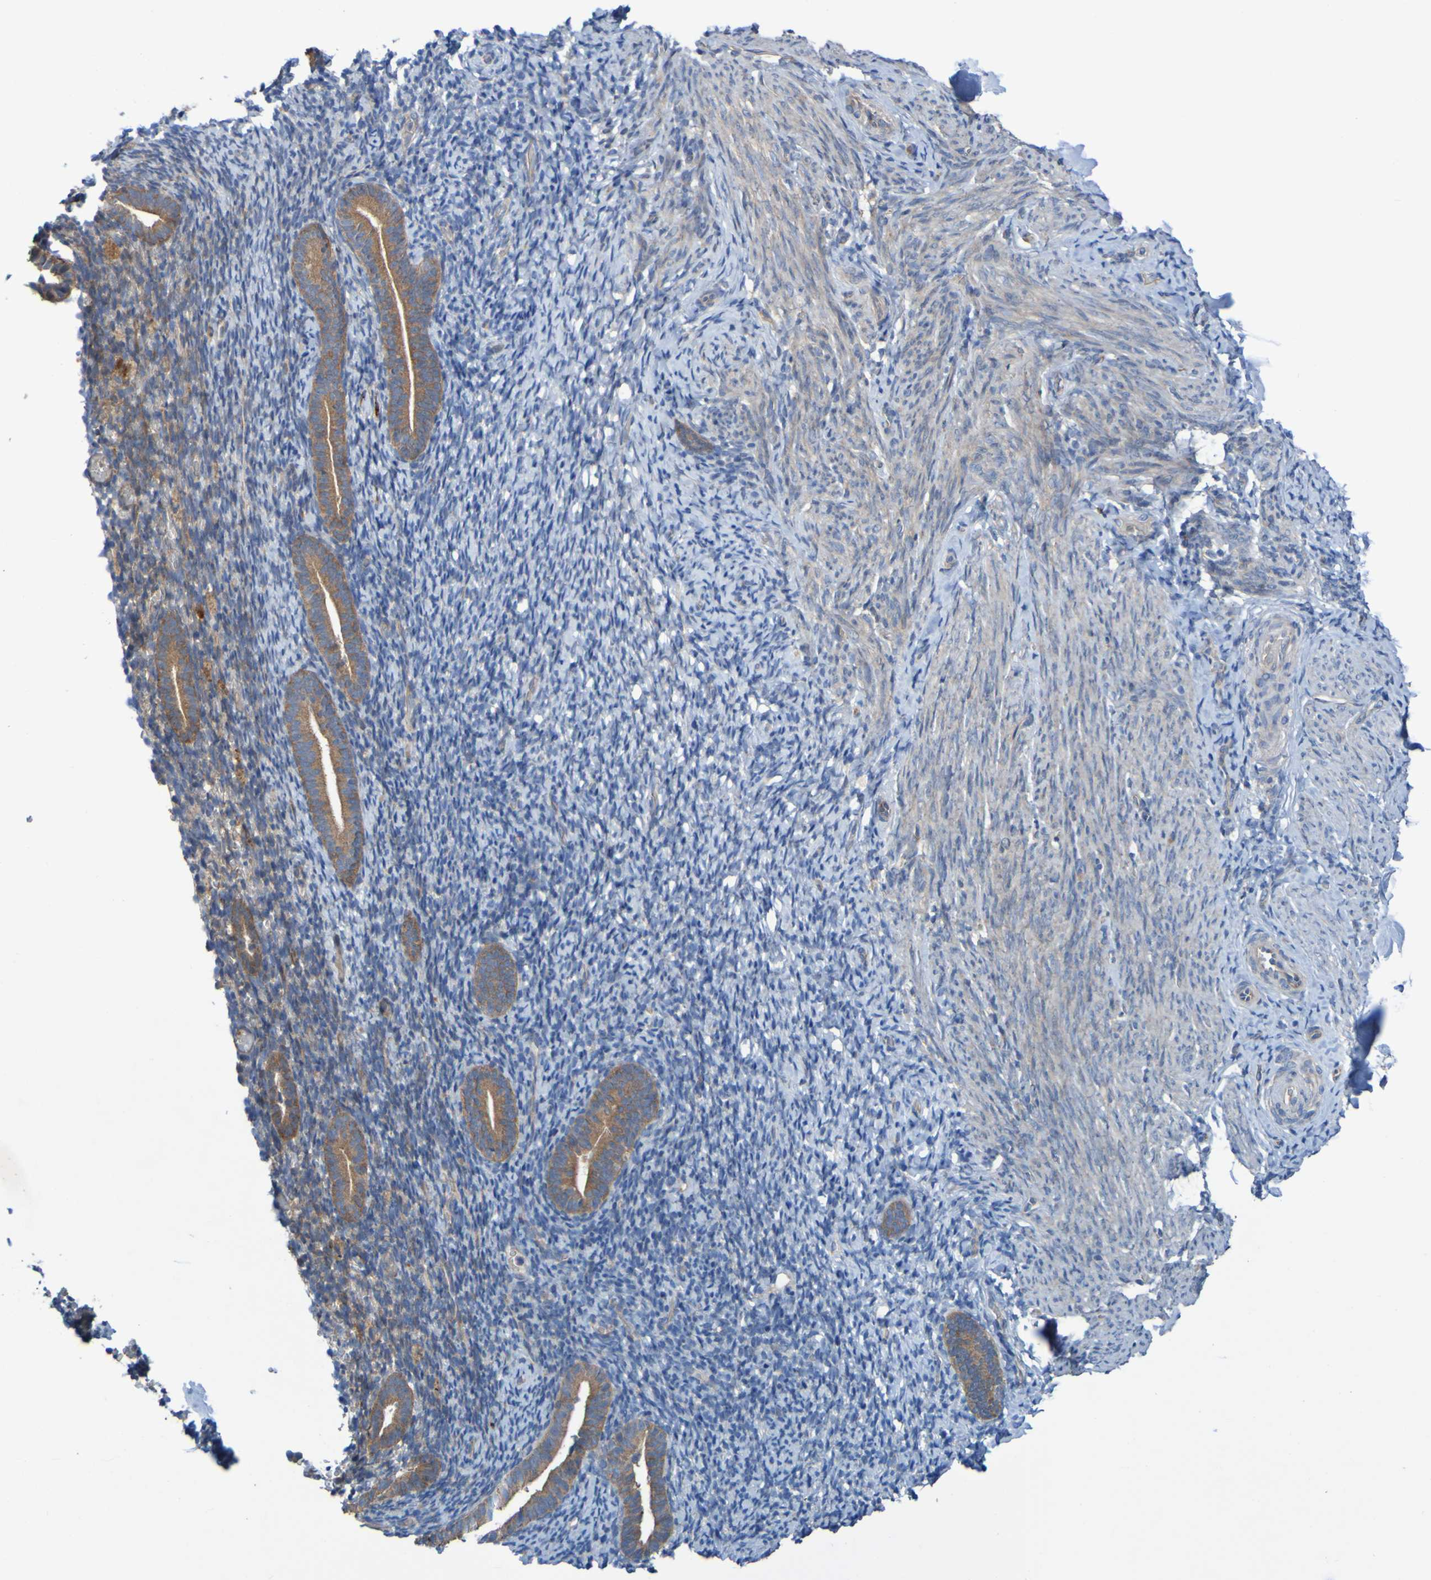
{"staining": {"intensity": "weak", "quantity": "<25%", "location": "cytoplasmic/membranous"}, "tissue": "endometrium", "cell_type": "Cells in endometrial stroma", "image_type": "normal", "snomed": [{"axis": "morphology", "description": "Normal tissue, NOS"}, {"axis": "topography", "description": "Endometrium"}], "caption": "High magnification brightfield microscopy of normal endometrium stained with DAB (3,3'-diaminobenzidine) (brown) and counterstained with hematoxylin (blue): cells in endometrial stroma show no significant positivity.", "gene": "SDK1", "patient": {"sex": "female", "age": 51}}